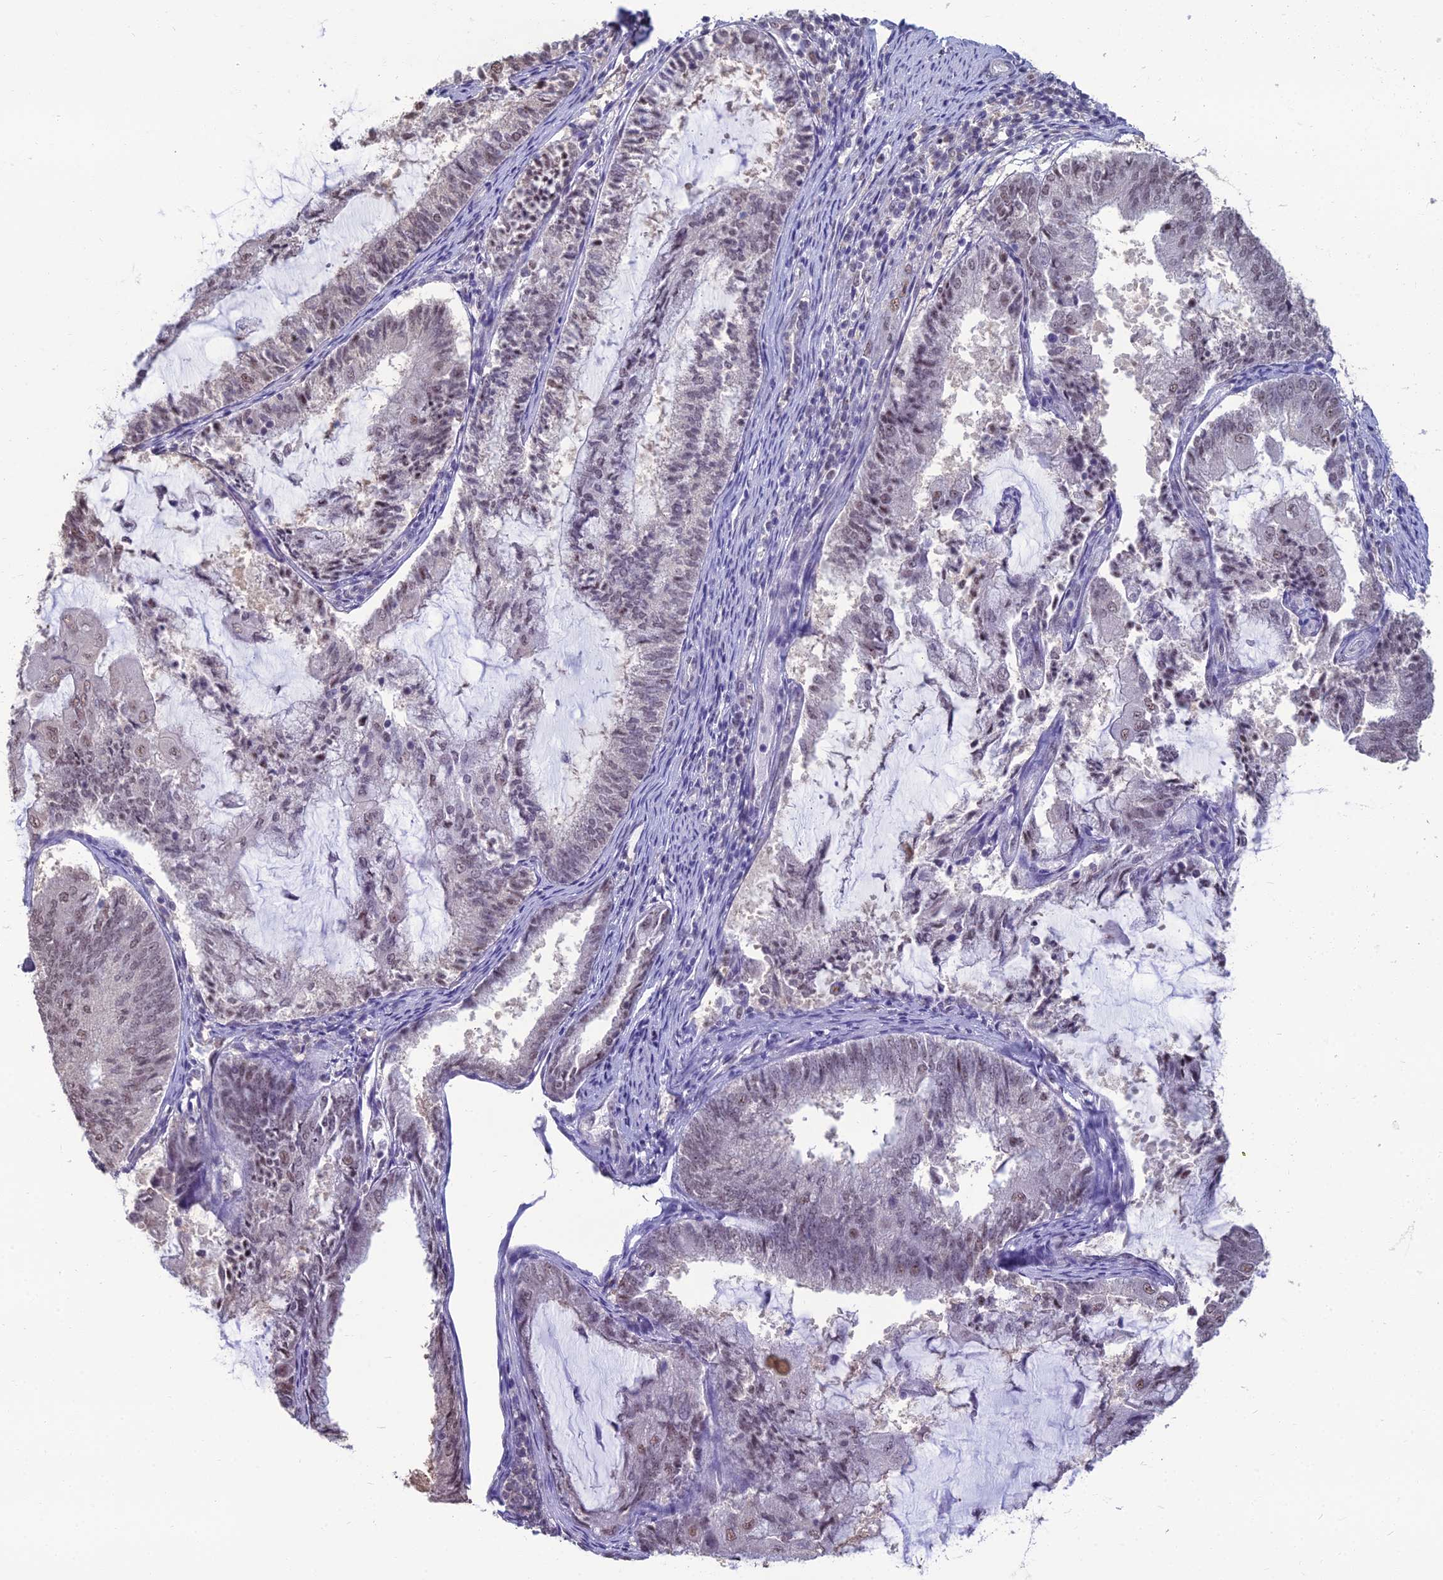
{"staining": {"intensity": "weak", "quantity": "25%-75%", "location": "nuclear"}, "tissue": "endometrial cancer", "cell_type": "Tumor cells", "image_type": "cancer", "snomed": [{"axis": "morphology", "description": "Adenocarcinoma, NOS"}, {"axis": "topography", "description": "Endometrium"}], "caption": "Endometrial cancer (adenocarcinoma) tissue demonstrates weak nuclear staining in about 25%-75% of tumor cells, visualized by immunohistochemistry.", "gene": "SRSF7", "patient": {"sex": "female", "age": 81}}